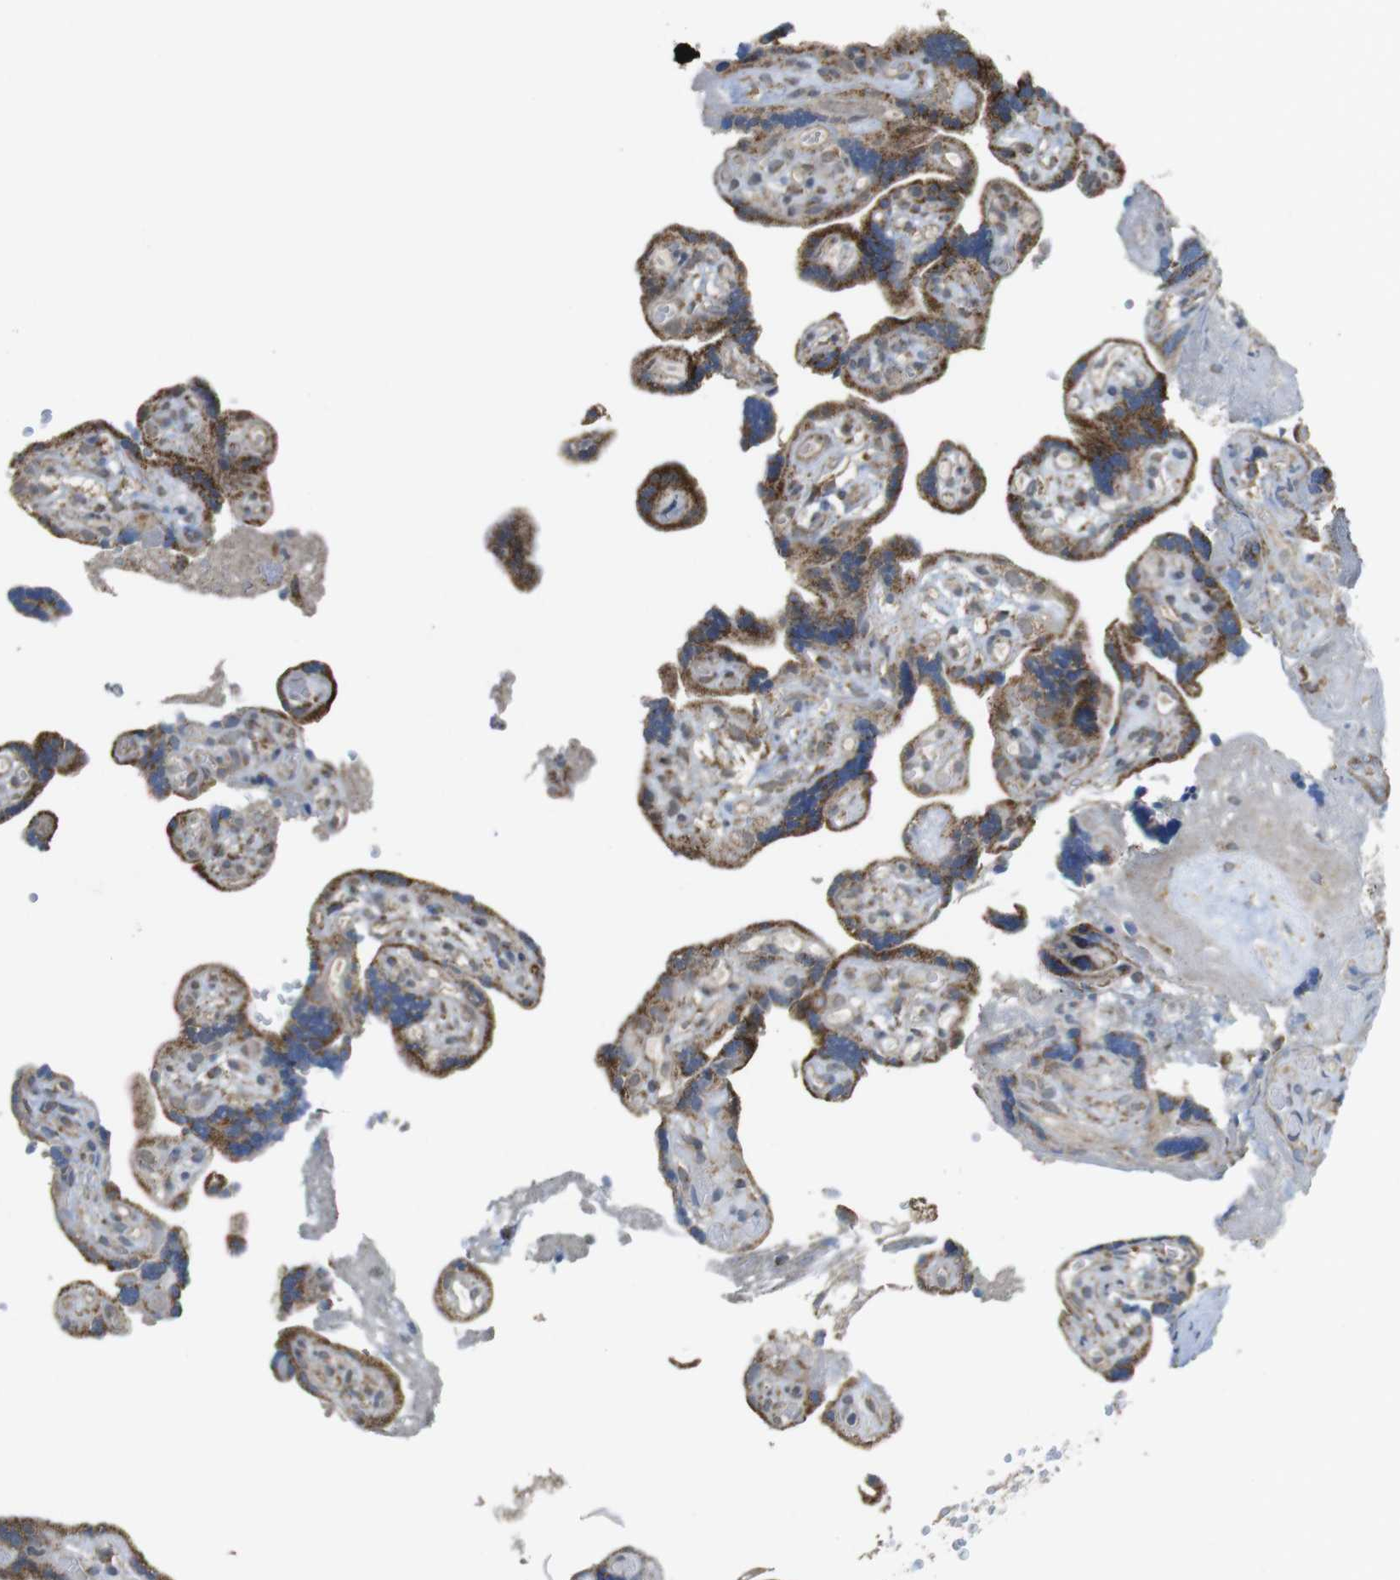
{"staining": {"intensity": "strong", "quantity": ">75%", "location": "cytoplasmic/membranous"}, "tissue": "placenta", "cell_type": "Trophoblastic cells", "image_type": "normal", "snomed": [{"axis": "morphology", "description": "Normal tissue, NOS"}, {"axis": "topography", "description": "Placenta"}], "caption": "Immunohistochemistry micrograph of normal placenta: human placenta stained using immunohistochemistry (IHC) exhibits high levels of strong protein expression localized specifically in the cytoplasmic/membranous of trophoblastic cells, appearing as a cytoplasmic/membranous brown color.", "gene": "CALHM2", "patient": {"sex": "female", "age": 30}}